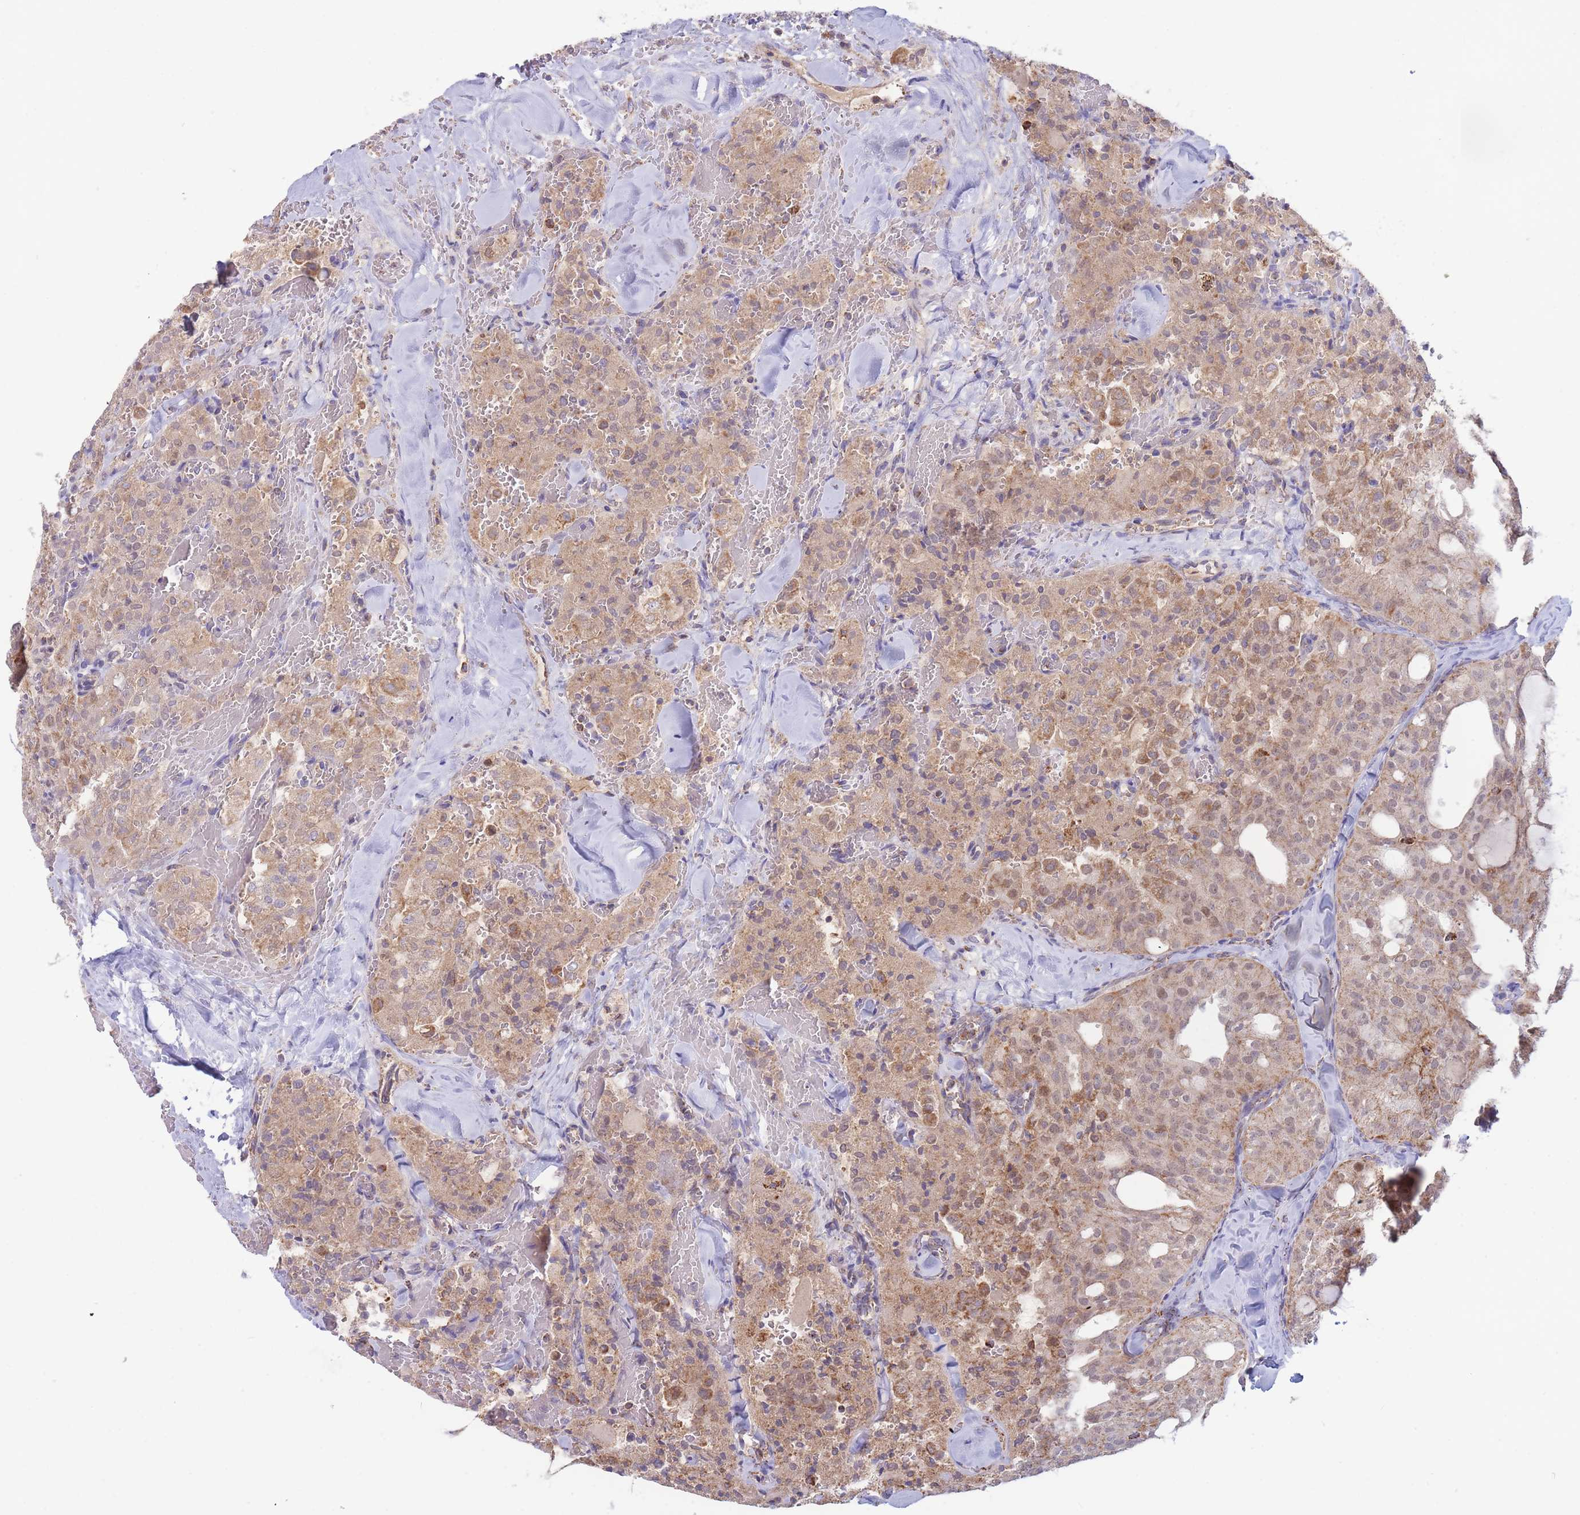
{"staining": {"intensity": "moderate", "quantity": ">75%", "location": "cytoplasmic/membranous"}, "tissue": "thyroid cancer", "cell_type": "Tumor cells", "image_type": "cancer", "snomed": [{"axis": "morphology", "description": "Follicular adenoma carcinoma, NOS"}, {"axis": "topography", "description": "Thyroid gland"}], "caption": "DAB (3,3'-diaminobenzidine) immunohistochemical staining of human thyroid cancer displays moderate cytoplasmic/membranous protein staining in about >75% of tumor cells.", "gene": "MRPL17", "patient": {"sex": "male", "age": 75}}